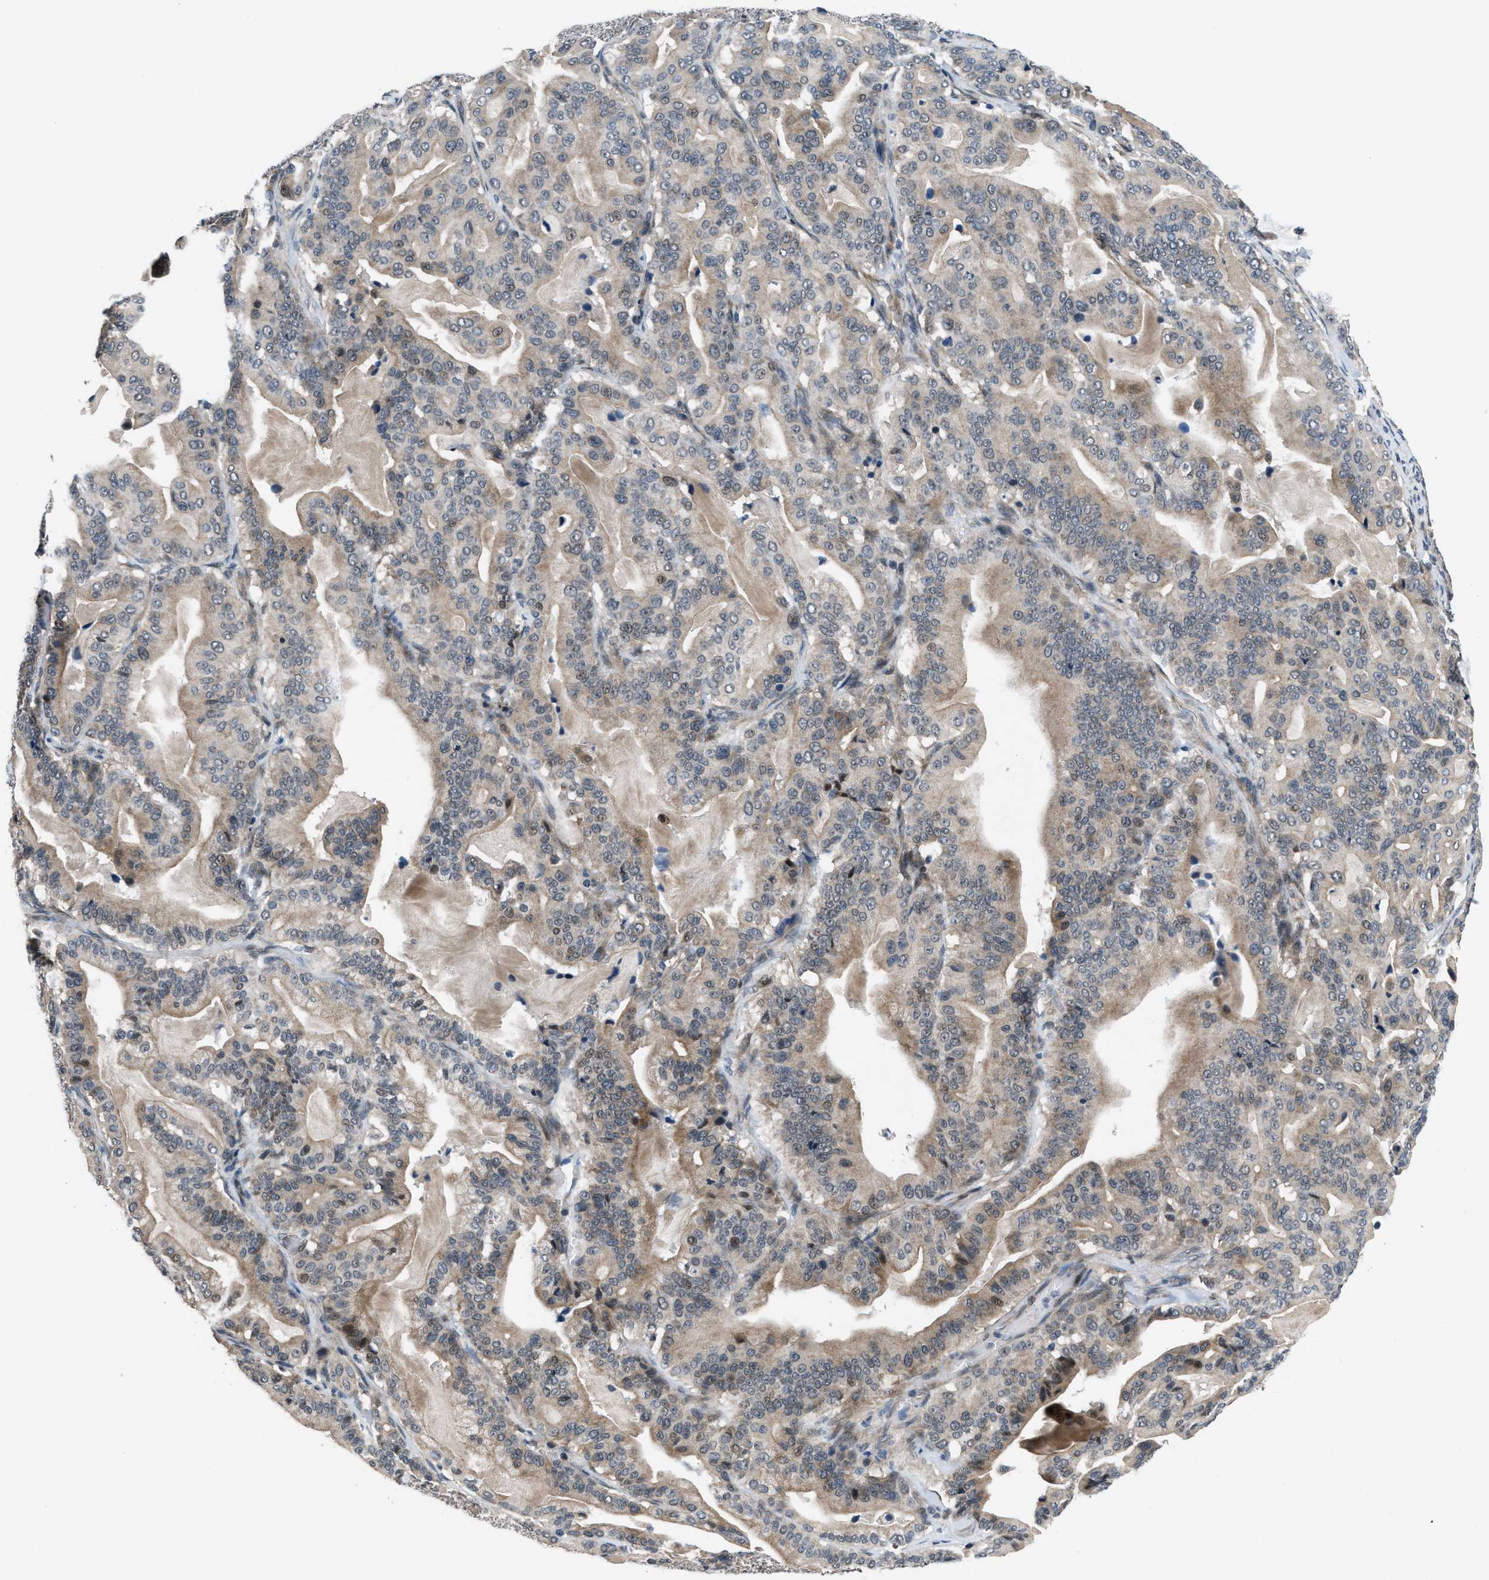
{"staining": {"intensity": "moderate", "quantity": ">75%", "location": "cytoplasmic/membranous,nuclear"}, "tissue": "pancreatic cancer", "cell_type": "Tumor cells", "image_type": "cancer", "snomed": [{"axis": "morphology", "description": "Adenocarcinoma, NOS"}, {"axis": "topography", "description": "Pancreas"}], "caption": "Protein staining shows moderate cytoplasmic/membranous and nuclear positivity in about >75% of tumor cells in pancreatic cancer (adenocarcinoma).", "gene": "SETD5", "patient": {"sex": "male", "age": 63}}